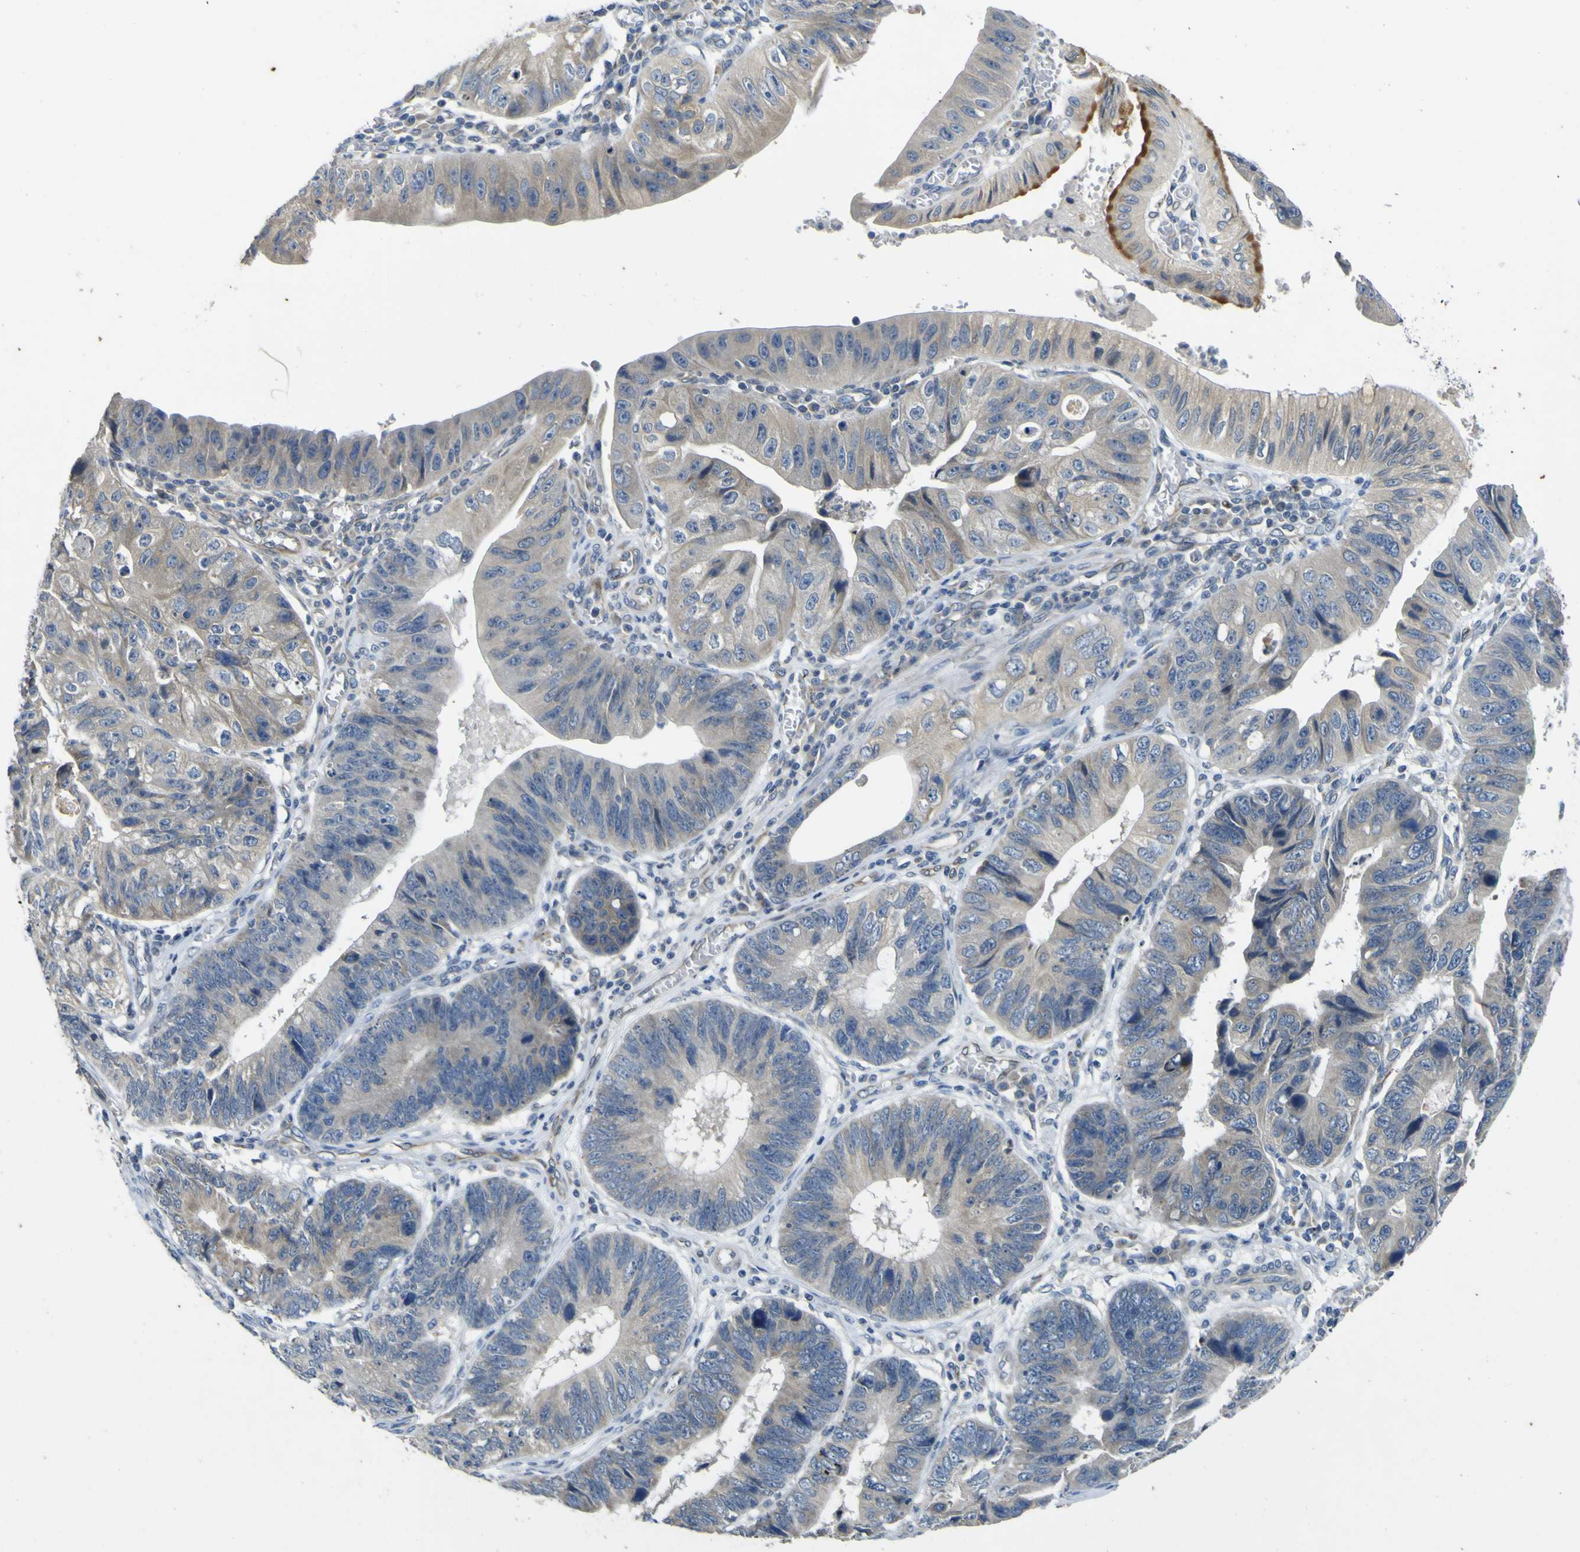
{"staining": {"intensity": "weak", "quantity": "<25%", "location": "cytoplasmic/membranous"}, "tissue": "stomach cancer", "cell_type": "Tumor cells", "image_type": "cancer", "snomed": [{"axis": "morphology", "description": "Adenocarcinoma, NOS"}, {"axis": "topography", "description": "Stomach"}], "caption": "Image shows no significant protein expression in tumor cells of stomach adenocarcinoma.", "gene": "LDLR", "patient": {"sex": "male", "age": 59}}